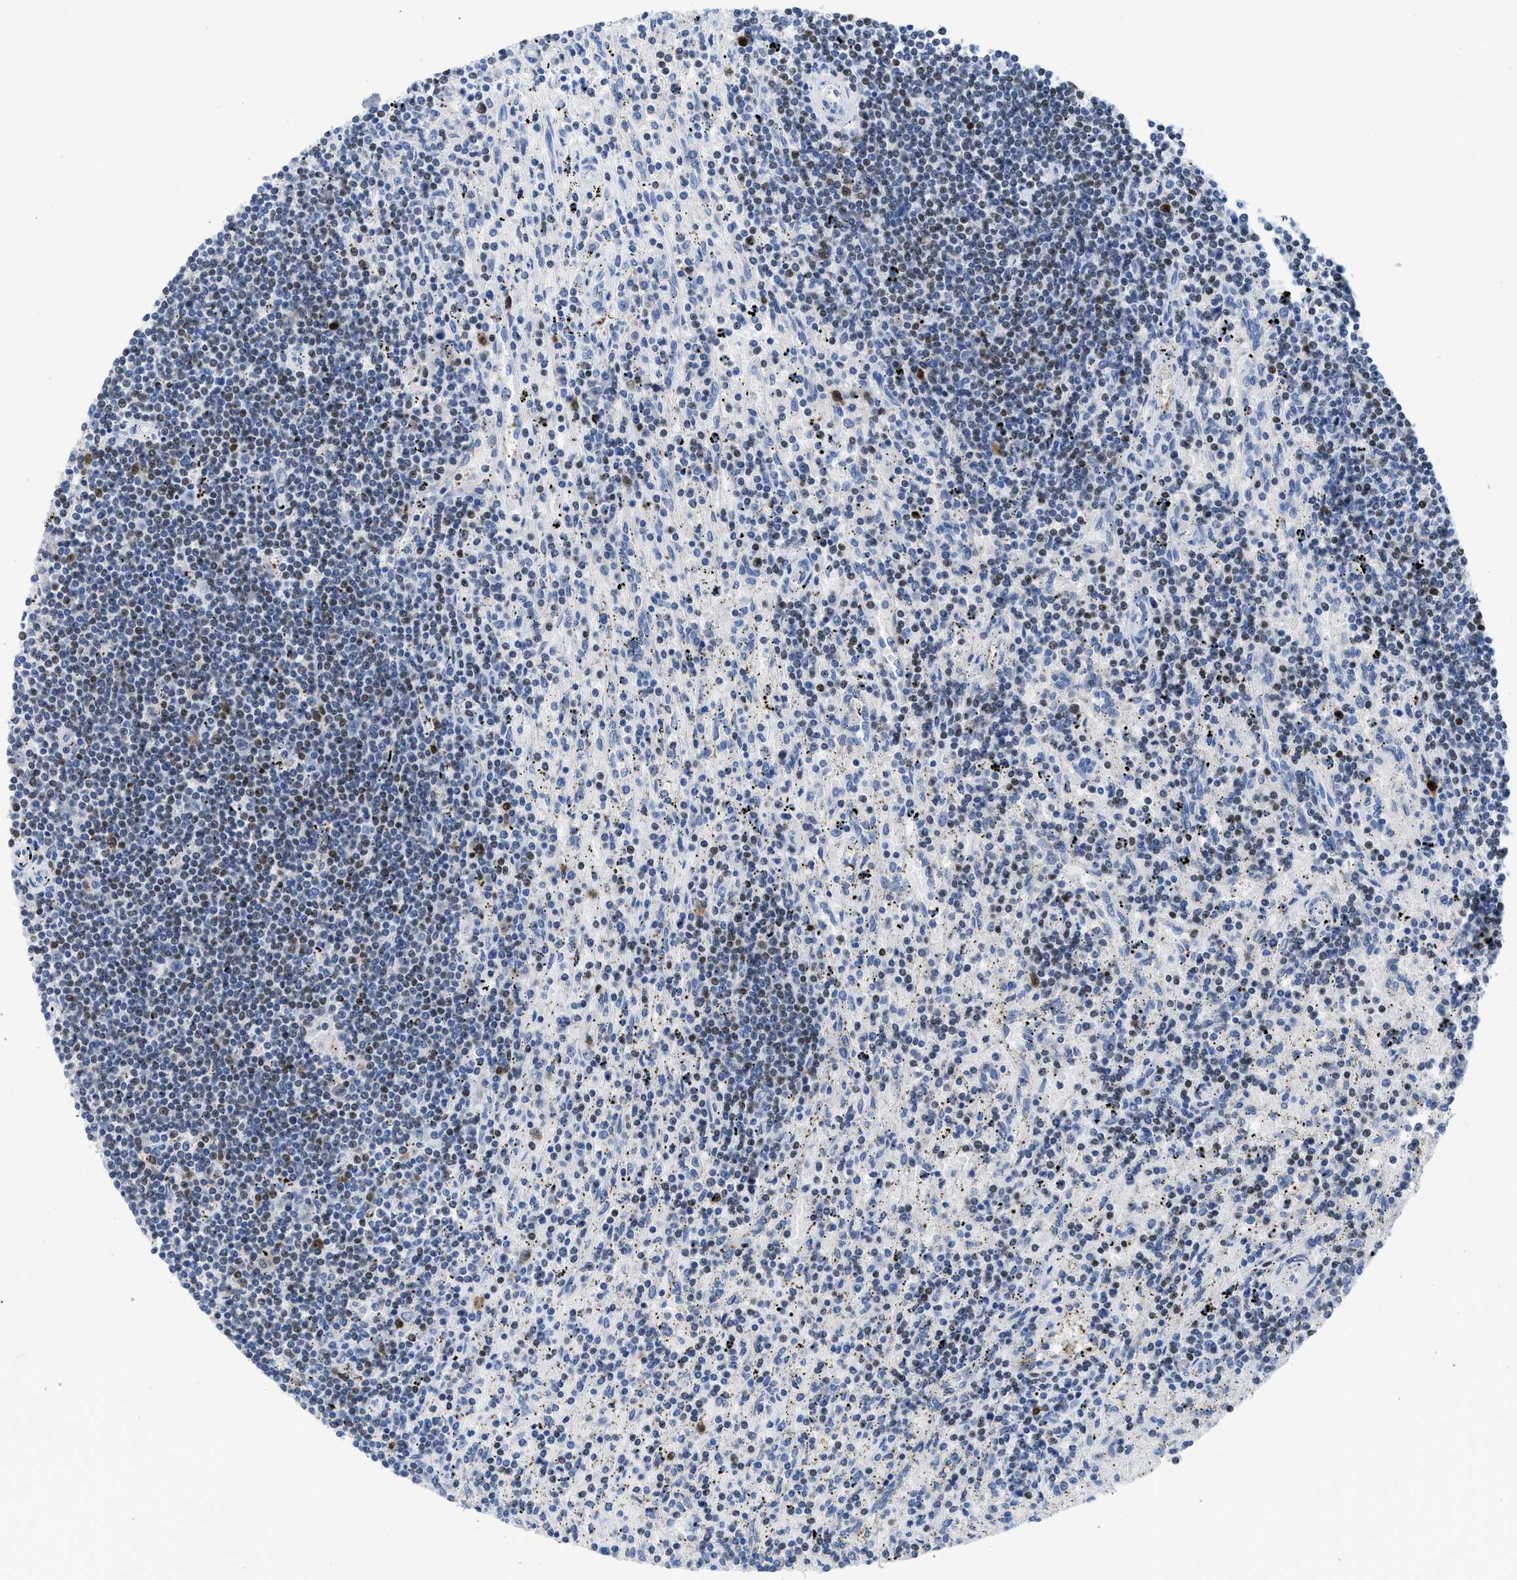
{"staining": {"intensity": "moderate", "quantity": "<25%", "location": "nuclear"}, "tissue": "lymphoma", "cell_type": "Tumor cells", "image_type": "cancer", "snomed": [{"axis": "morphology", "description": "Malignant lymphoma, non-Hodgkin's type, Low grade"}, {"axis": "topography", "description": "Spleen"}], "caption": "Immunohistochemical staining of lymphoma shows moderate nuclear protein expression in approximately <25% of tumor cells.", "gene": "LEF1", "patient": {"sex": "male", "age": 76}}